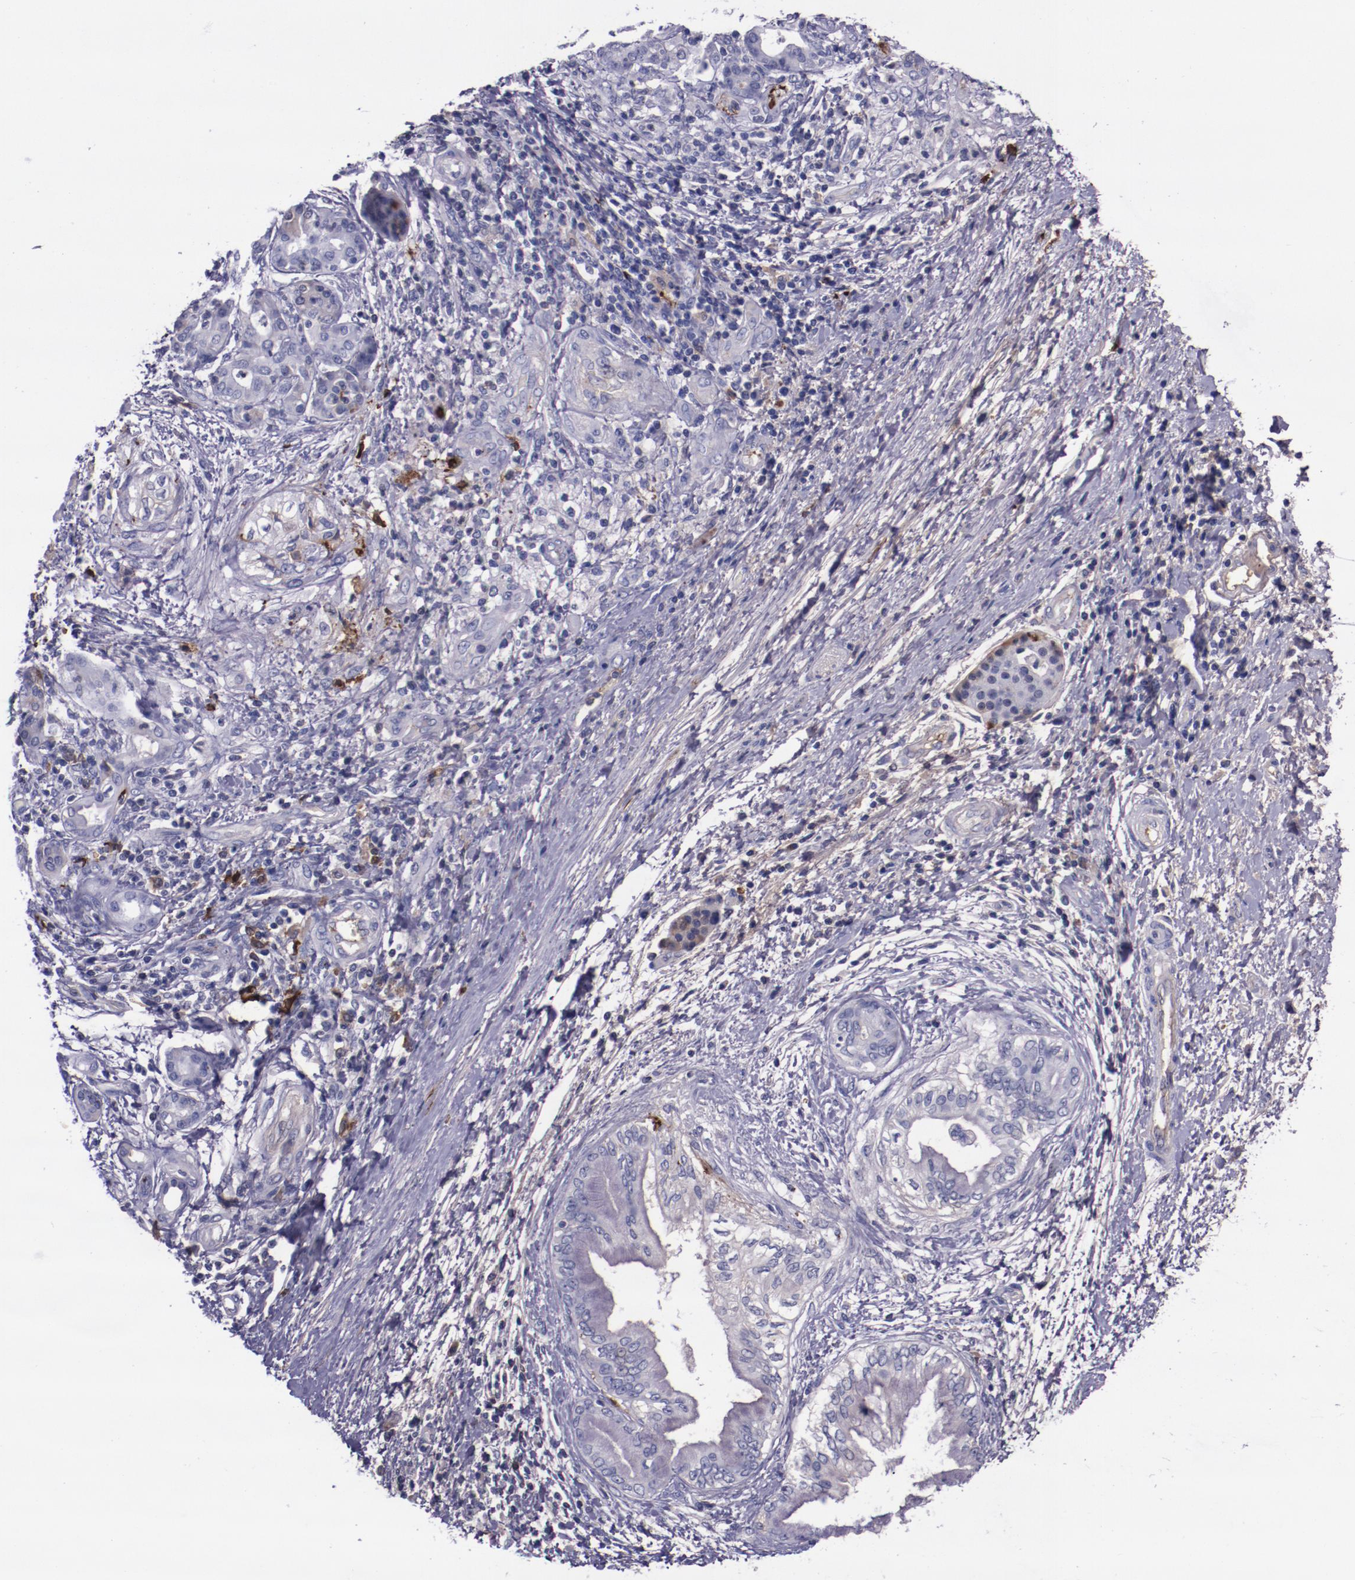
{"staining": {"intensity": "moderate", "quantity": "<25%", "location": "cytoplasmic/membranous"}, "tissue": "pancreatic cancer", "cell_type": "Tumor cells", "image_type": "cancer", "snomed": [{"axis": "morphology", "description": "Adenocarcinoma, NOS"}, {"axis": "topography", "description": "Pancreas"}], "caption": "Brown immunohistochemical staining in pancreatic cancer exhibits moderate cytoplasmic/membranous positivity in about <25% of tumor cells.", "gene": "APOH", "patient": {"sex": "female", "age": 70}}